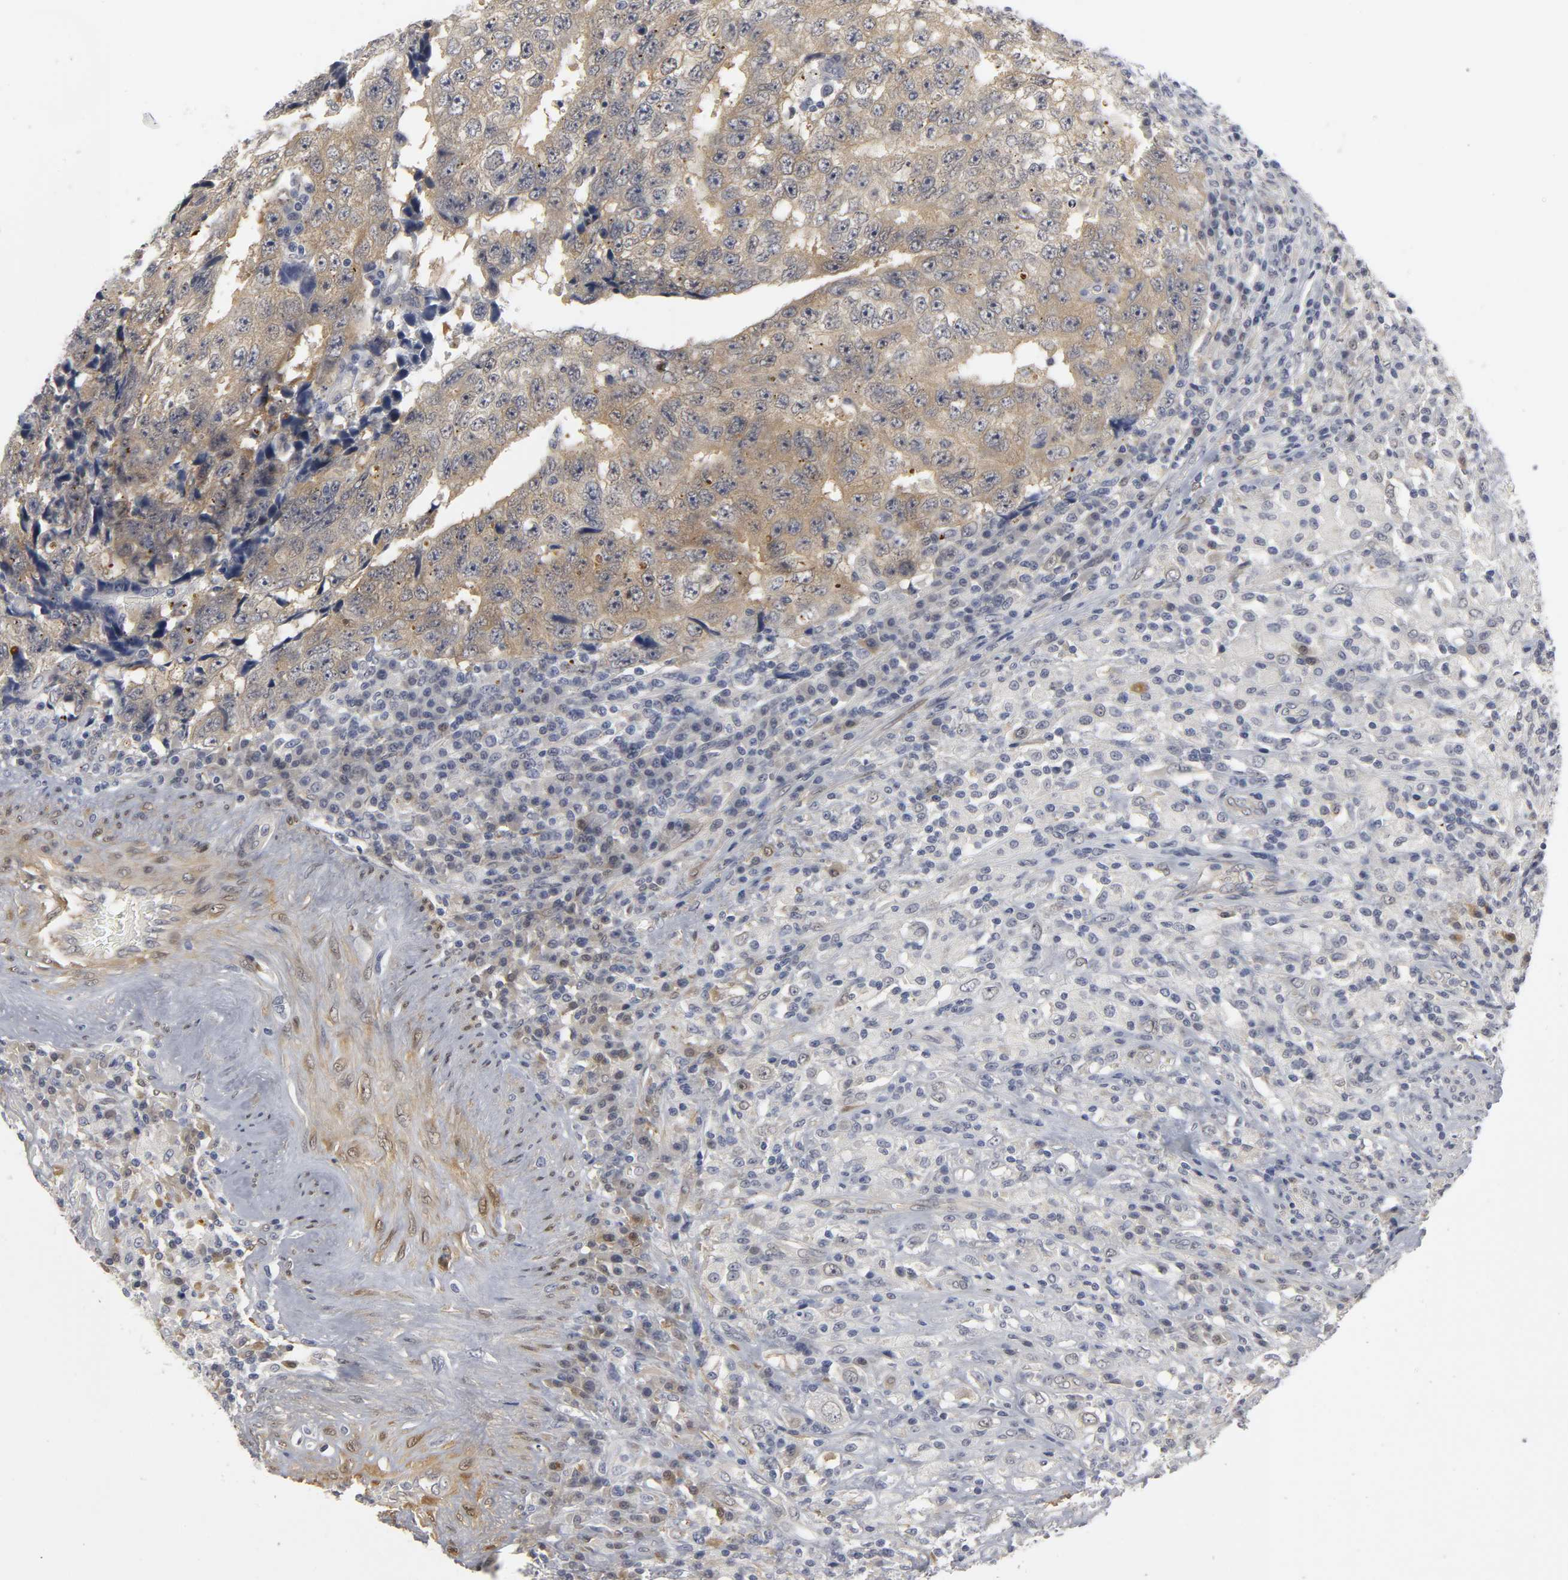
{"staining": {"intensity": "weak", "quantity": ">75%", "location": "cytoplasmic/membranous"}, "tissue": "testis cancer", "cell_type": "Tumor cells", "image_type": "cancer", "snomed": [{"axis": "morphology", "description": "Necrosis, NOS"}, {"axis": "morphology", "description": "Carcinoma, Embryonal, NOS"}, {"axis": "topography", "description": "Testis"}], "caption": "The image demonstrates a brown stain indicating the presence of a protein in the cytoplasmic/membranous of tumor cells in testis embryonal carcinoma. (DAB IHC, brown staining for protein, blue staining for nuclei).", "gene": "PDLIM3", "patient": {"sex": "male", "age": 19}}